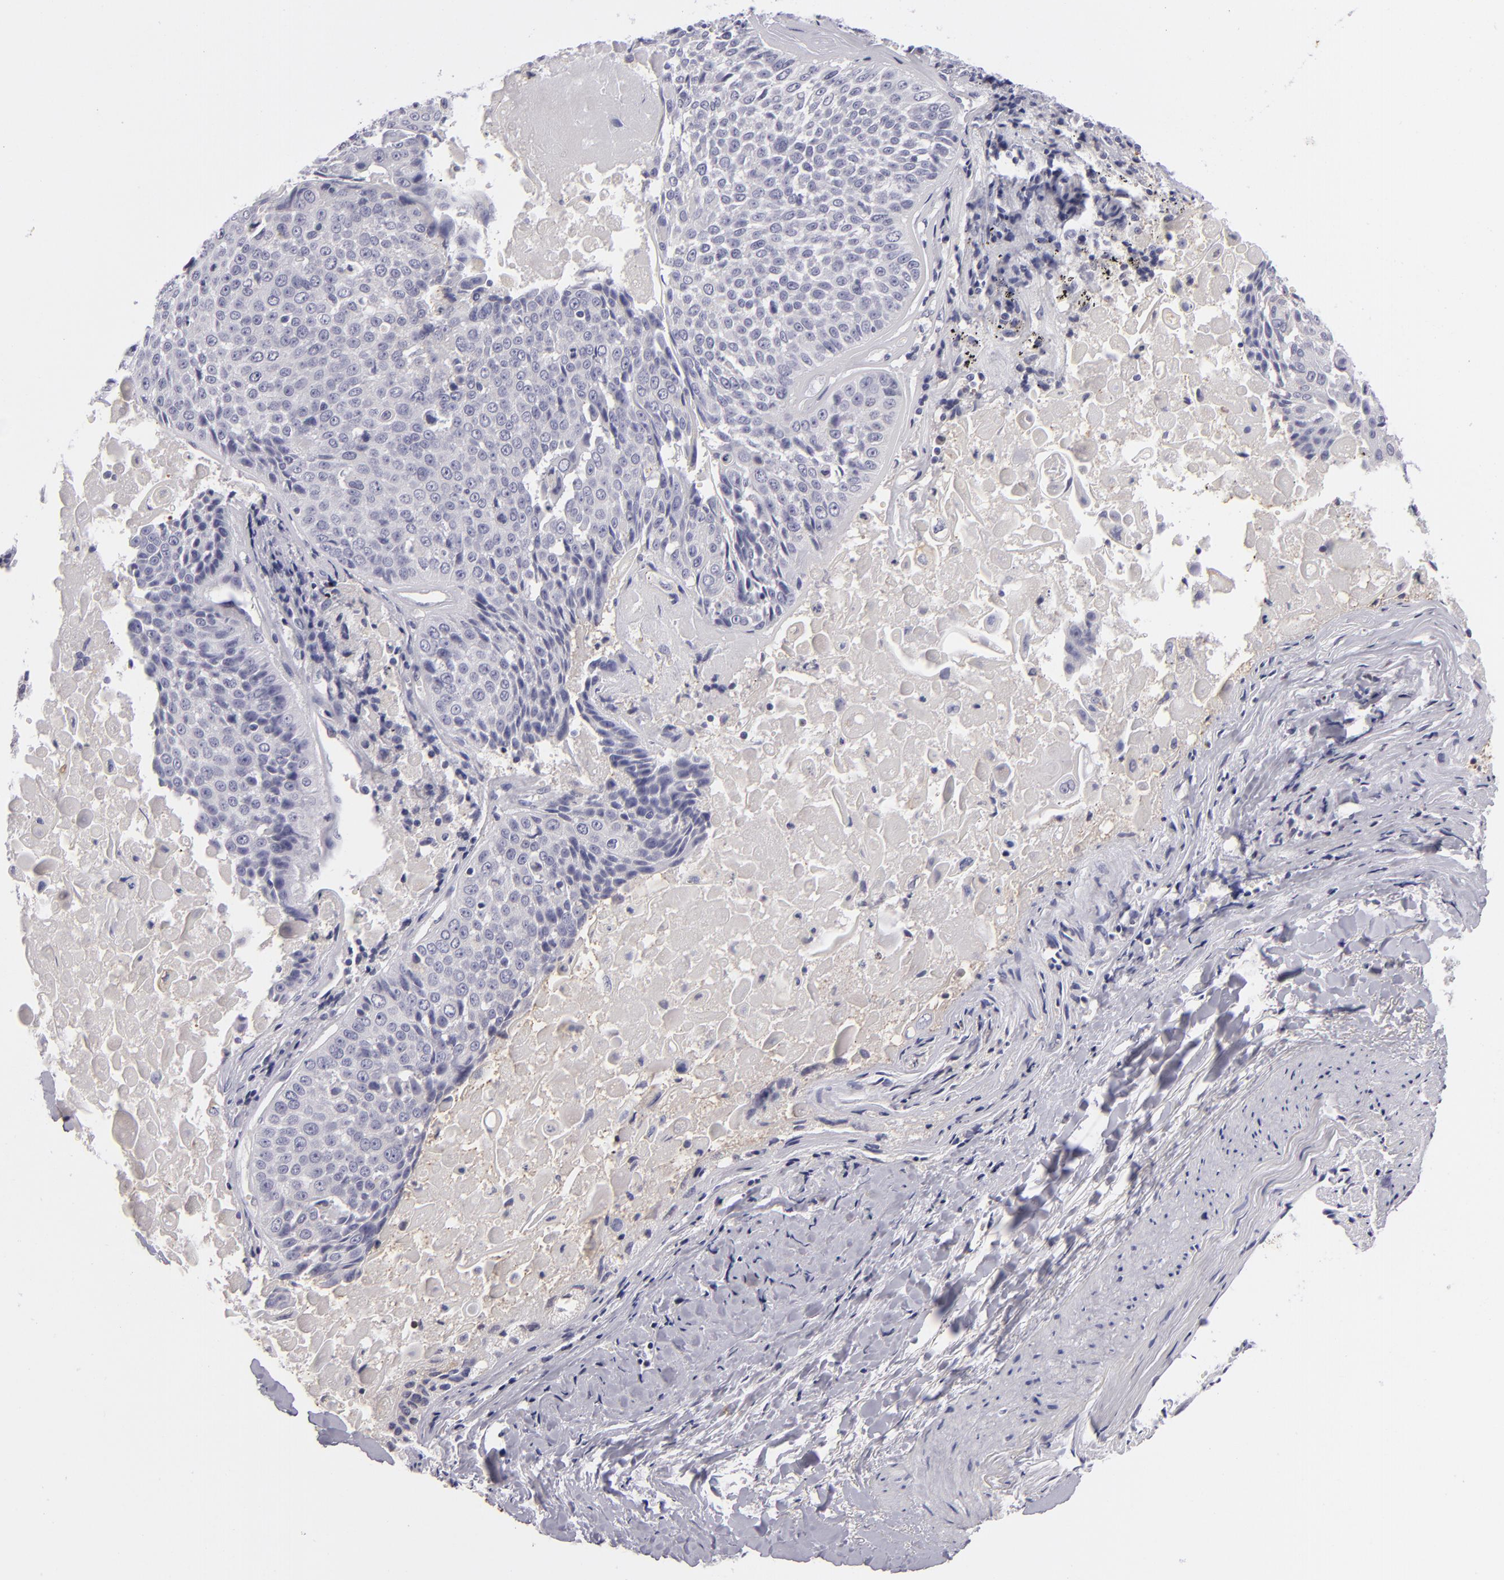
{"staining": {"intensity": "negative", "quantity": "none", "location": "none"}, "tissue": "lung cancer", "cell_type": "Tumor cells", "image_type": "cancer", "snomed": [{"axis": "morphology", "description": "Adenocarcinoma, NOS"}, {"axis": "topography", "description": "Lung"}], "caption": "Photomicrograph shows no protein positivity in tumor cells of lung cancer tissue.", "gene": "TNNC1", "patient": {"sex": "male", "age": 60}}